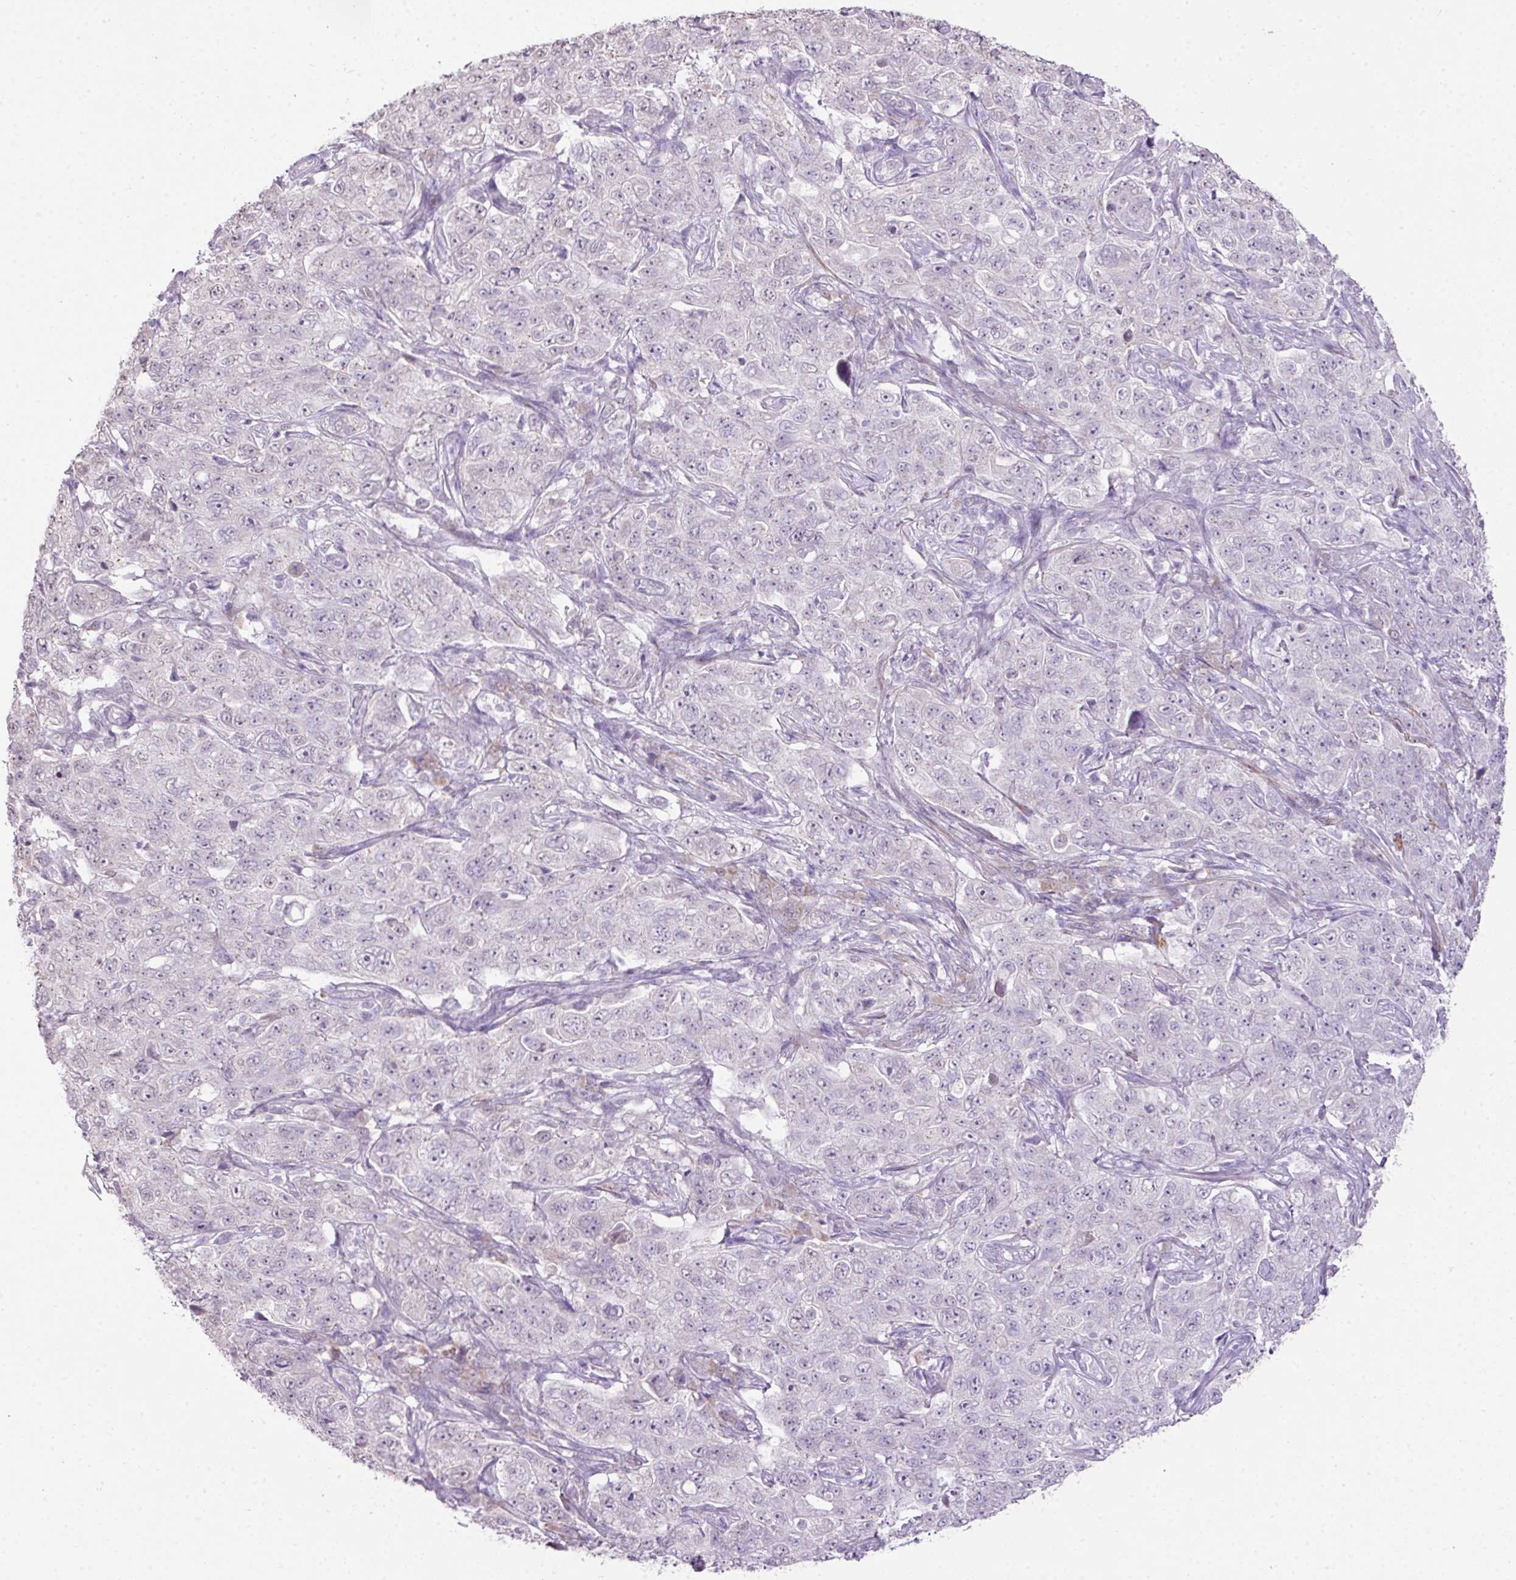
{"staining": {"intensity": "negative", "quantity": "none", "location": "none"}, "tissue": "pancreatic cancer", "cell_type": "Tumor cells", "image_type": "cancer", "snomed": [{"axis": "morphology", "description": "Adenocarcinoma, NOS"}, {"axis": "topography", "description": "Pancreas"}], "caption": "An immunohistochemistry image of pancreatic adenocarcinoma is shown. There is no staining in tumor cells of pancreatic adenocarcinoma. (Immunohistochemistry, brightfield microscopy, high magnification).", "gene": "DIP2A", "patient": {"sex": "male", "age": 68}}